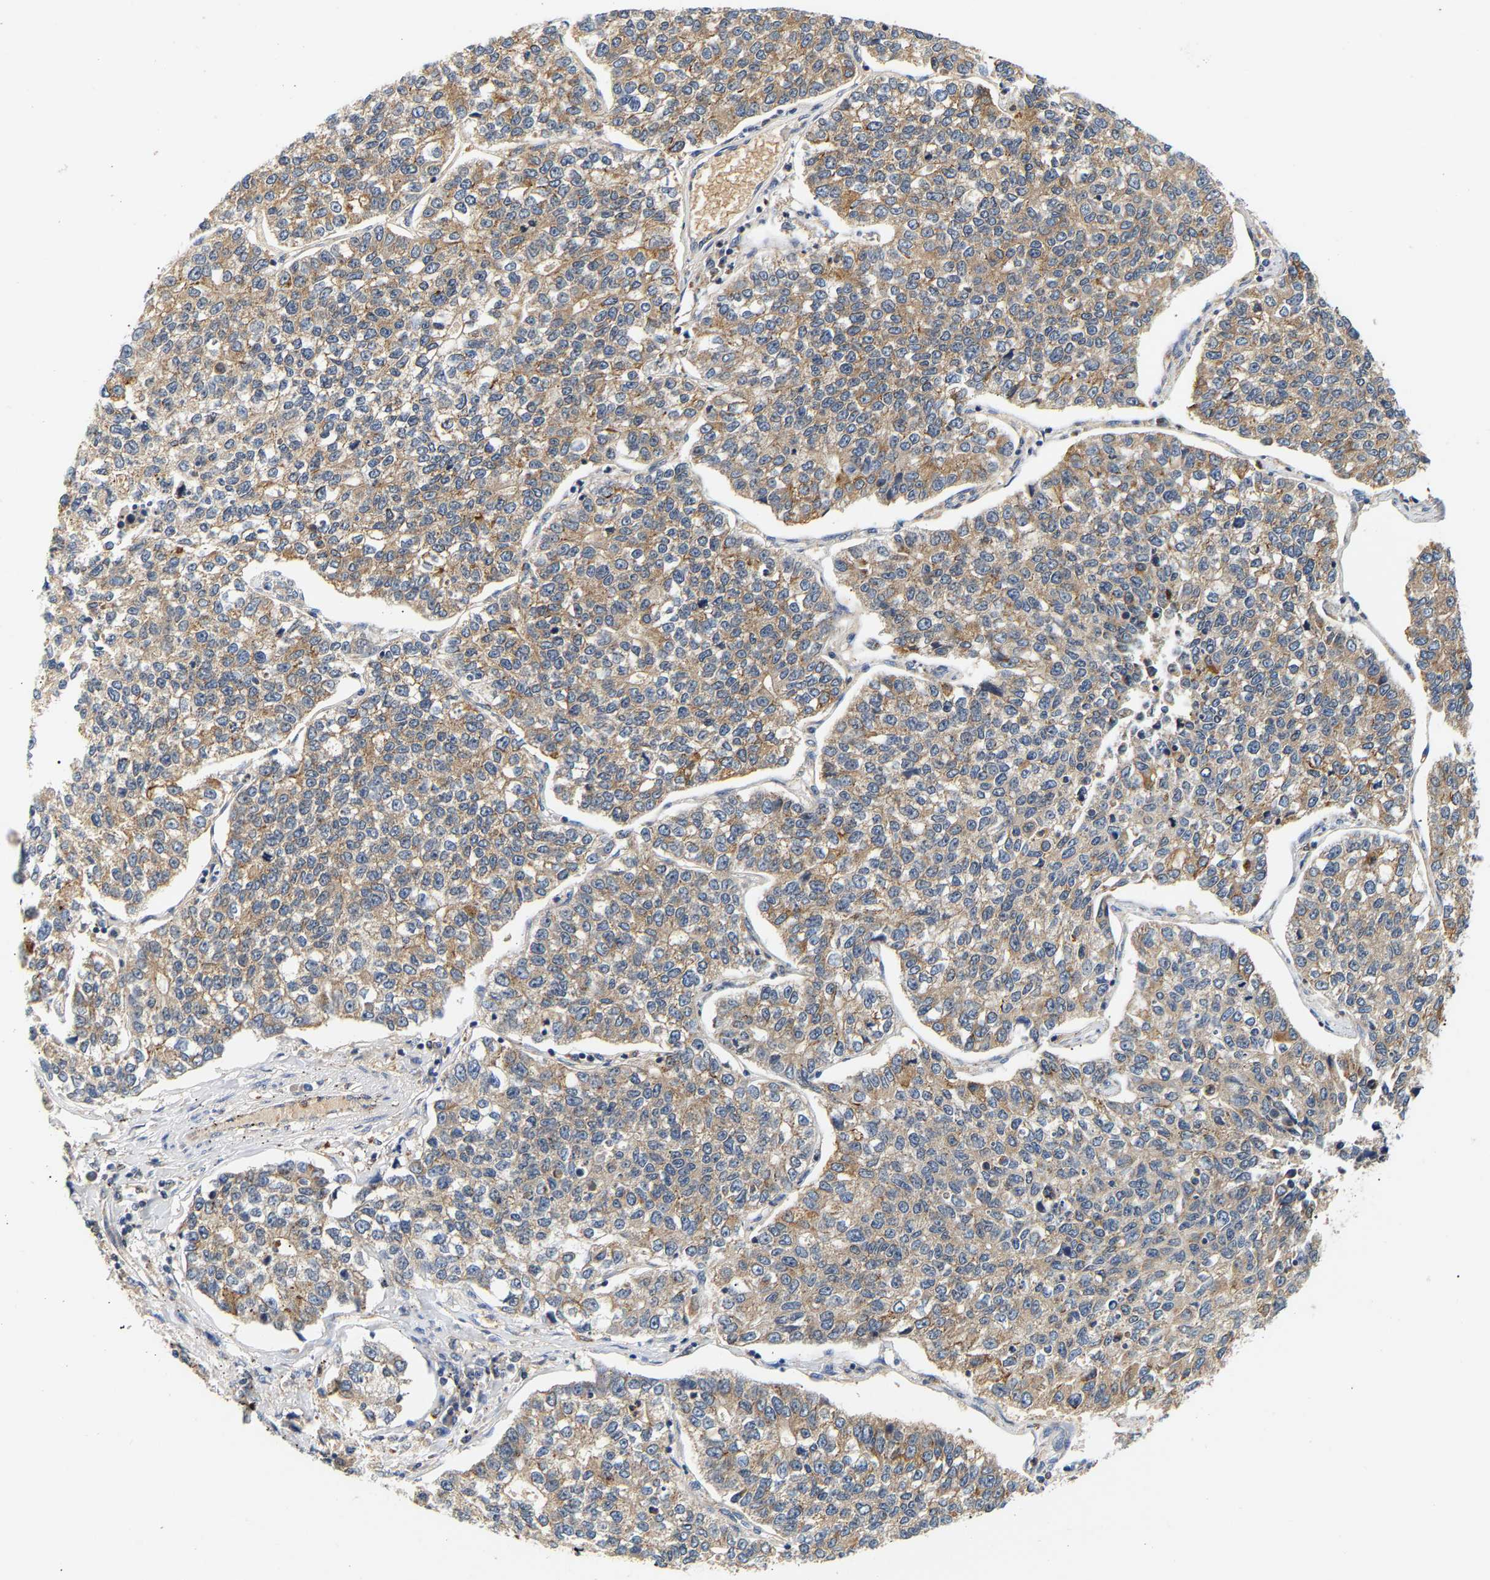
{"staining": {"intensity": "moderate", "quantity": ">75%", "location": "cytoplasmic/membranous"}, "tissue": "lung cancer", "cell_type": "Tumor cells", "image_type": "cancer", "snomed": [{"axis": "morphology", "description": "Adenocarcinoma, NOS"}, {"axis": "topography", "description": "Lung"}], "caption": "An immunohistochemistry (IHC) micrograph of neoplastic tissue is shown. Protein staining in brown highlights moderate cytoplasmic/membranous positivity in lung cancer within tumor cells.", "gene": "PPID", "patient": {"sex": "male", "age": 49}}